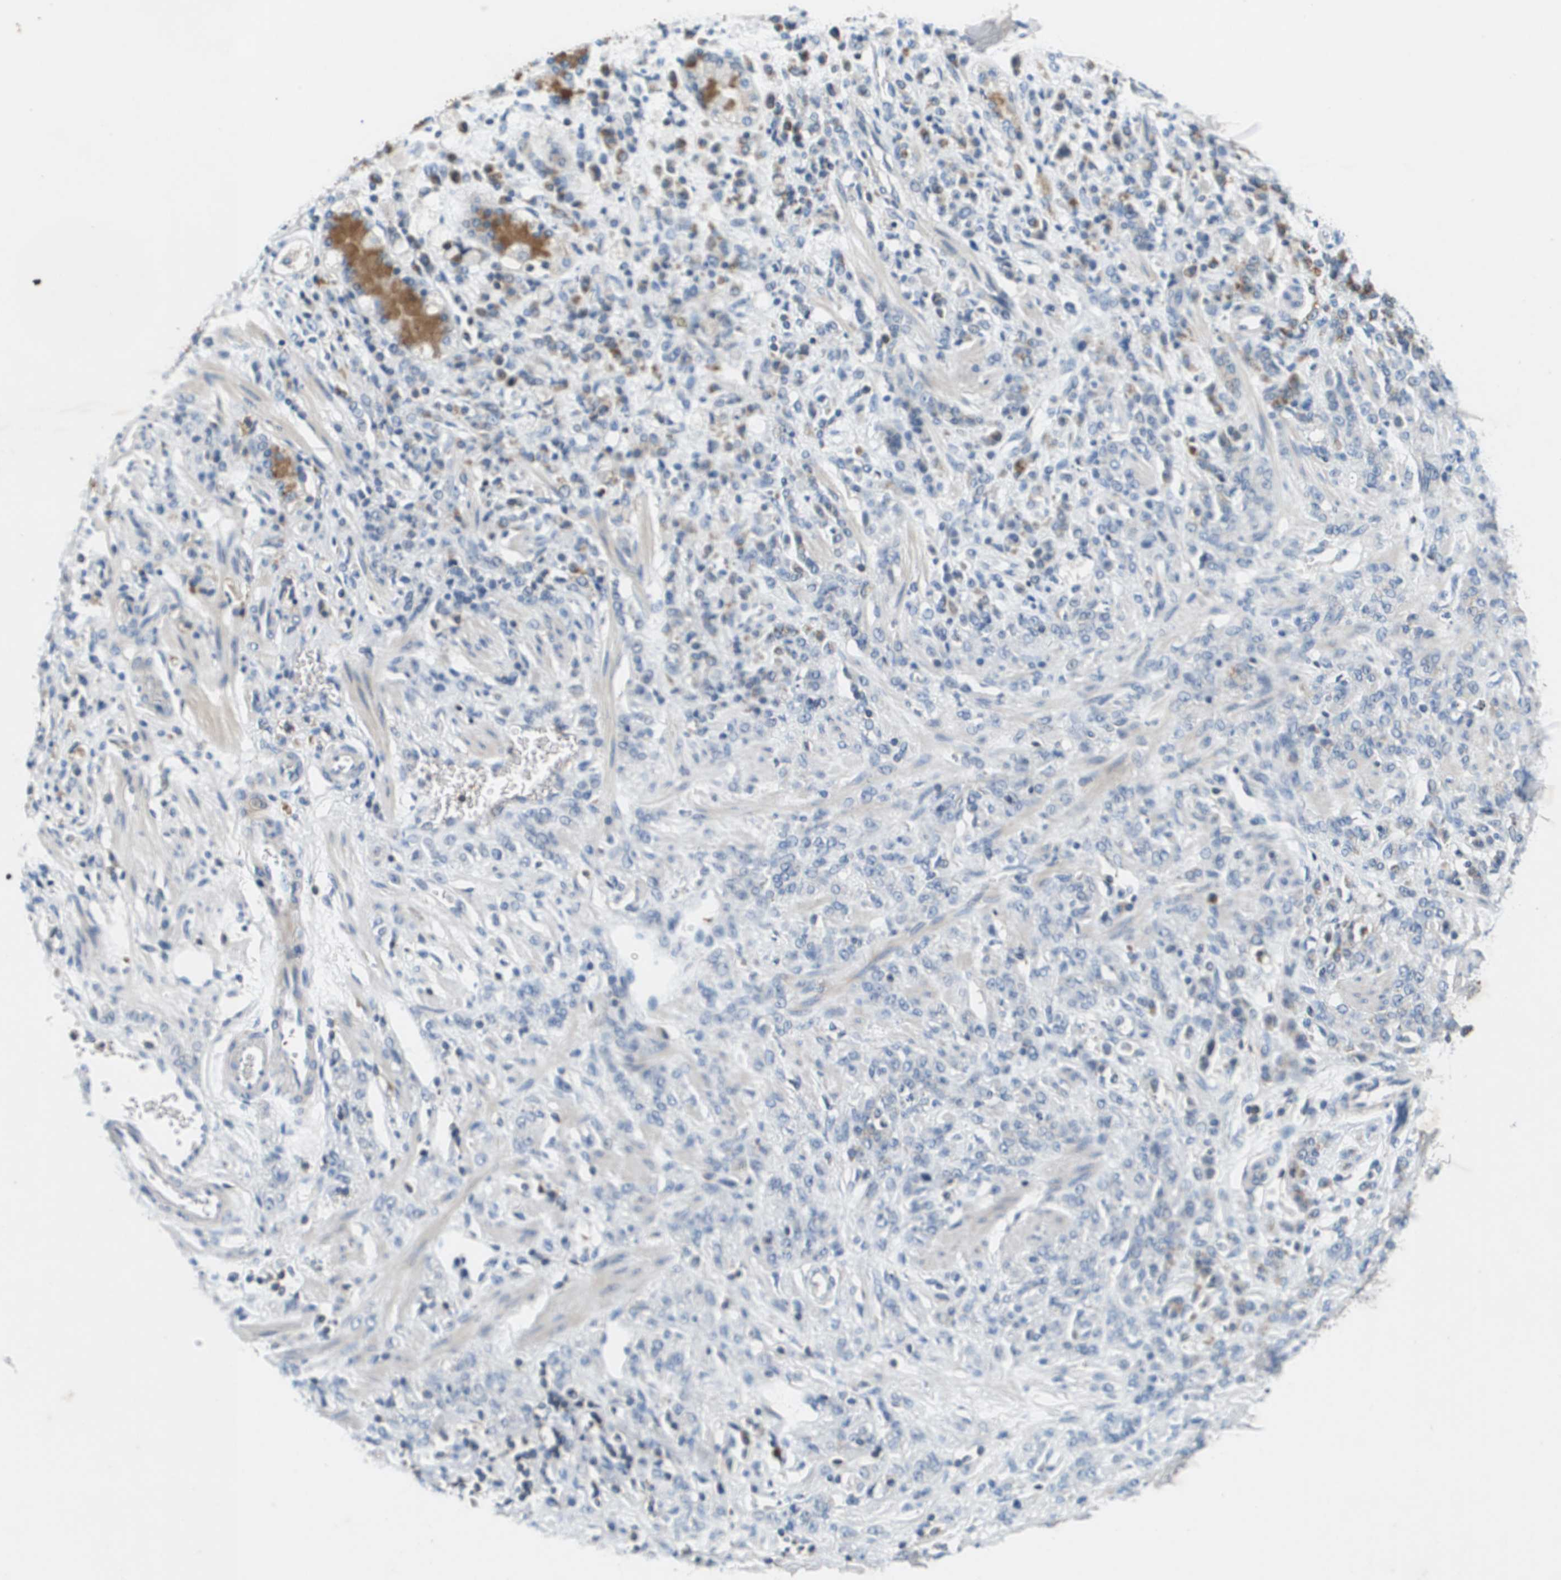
{"staining": {"intensity": "moderate", "quantity": "<25%", "location": "cytoplasmic/membranous"}, "tissue": "stomach cancer", "cell_type": "Tumor cells", "image_type": "cancer", "snomed": [{"axis": "morphology", "description": "Normal tissue, NOS"}, {"axis": "morphology", "description": "Adenocarcinoma, NOS"}, {"axis": "topography", "description": "Stomach"}], "caption": "The micrograph shows a brown stain indicating the presence of a protein in the cytoplasmic/membranous of tumor cells in adenocarcinoma (stomach). The staining was performed using DAB (3,3'-diaminobenzidine) to visualize the protein expression in brown, while the nuclei were stained in blue with hematoxylin (Magnification: 20x).", "gene": "KCNQ5", "patient": {"sex": "male", "age": 82}}